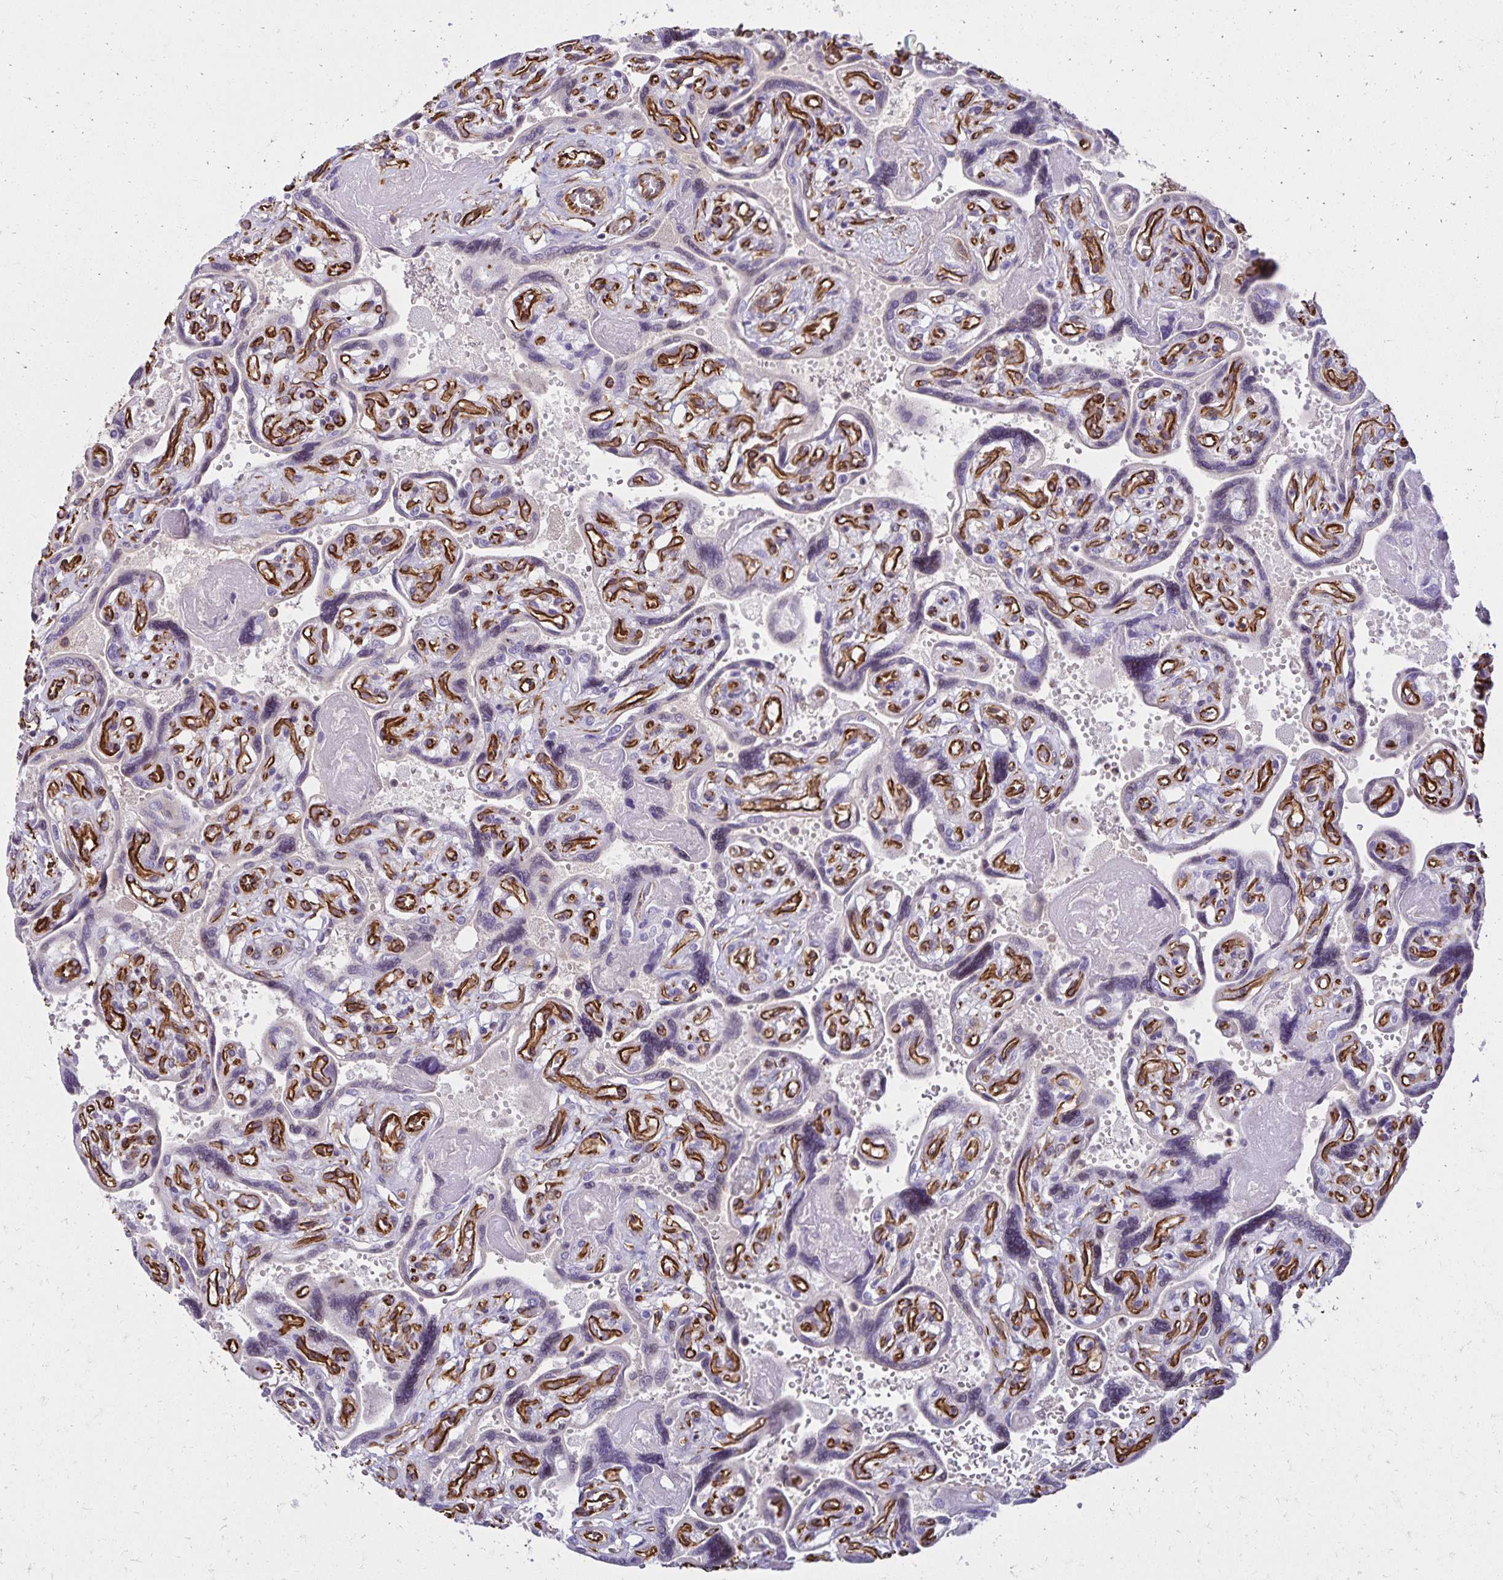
{"staining": {"intensity": "strong", "quantity": ">75%", "location": "cytoplasmic/membranous"}, "tissue": "placenta", "cell_type": "Decidual cells", "image_type": "normal", "snomed": [{"axis": "morphology", "description": "Normal tissue, NOS"}, {"axis": "topography", "description": "Placenta"}], "caption": "The immunohistochemical stain highlights strong cytoplasmic/membranous staining in decidual cells of unremarkable placenta. (DAB (3,3'-diaminobenzidine) IHC with brightfield microscopy, high magnification).", "gene": "TRPV6", "patient": {"sex": "female", "age": 32}}